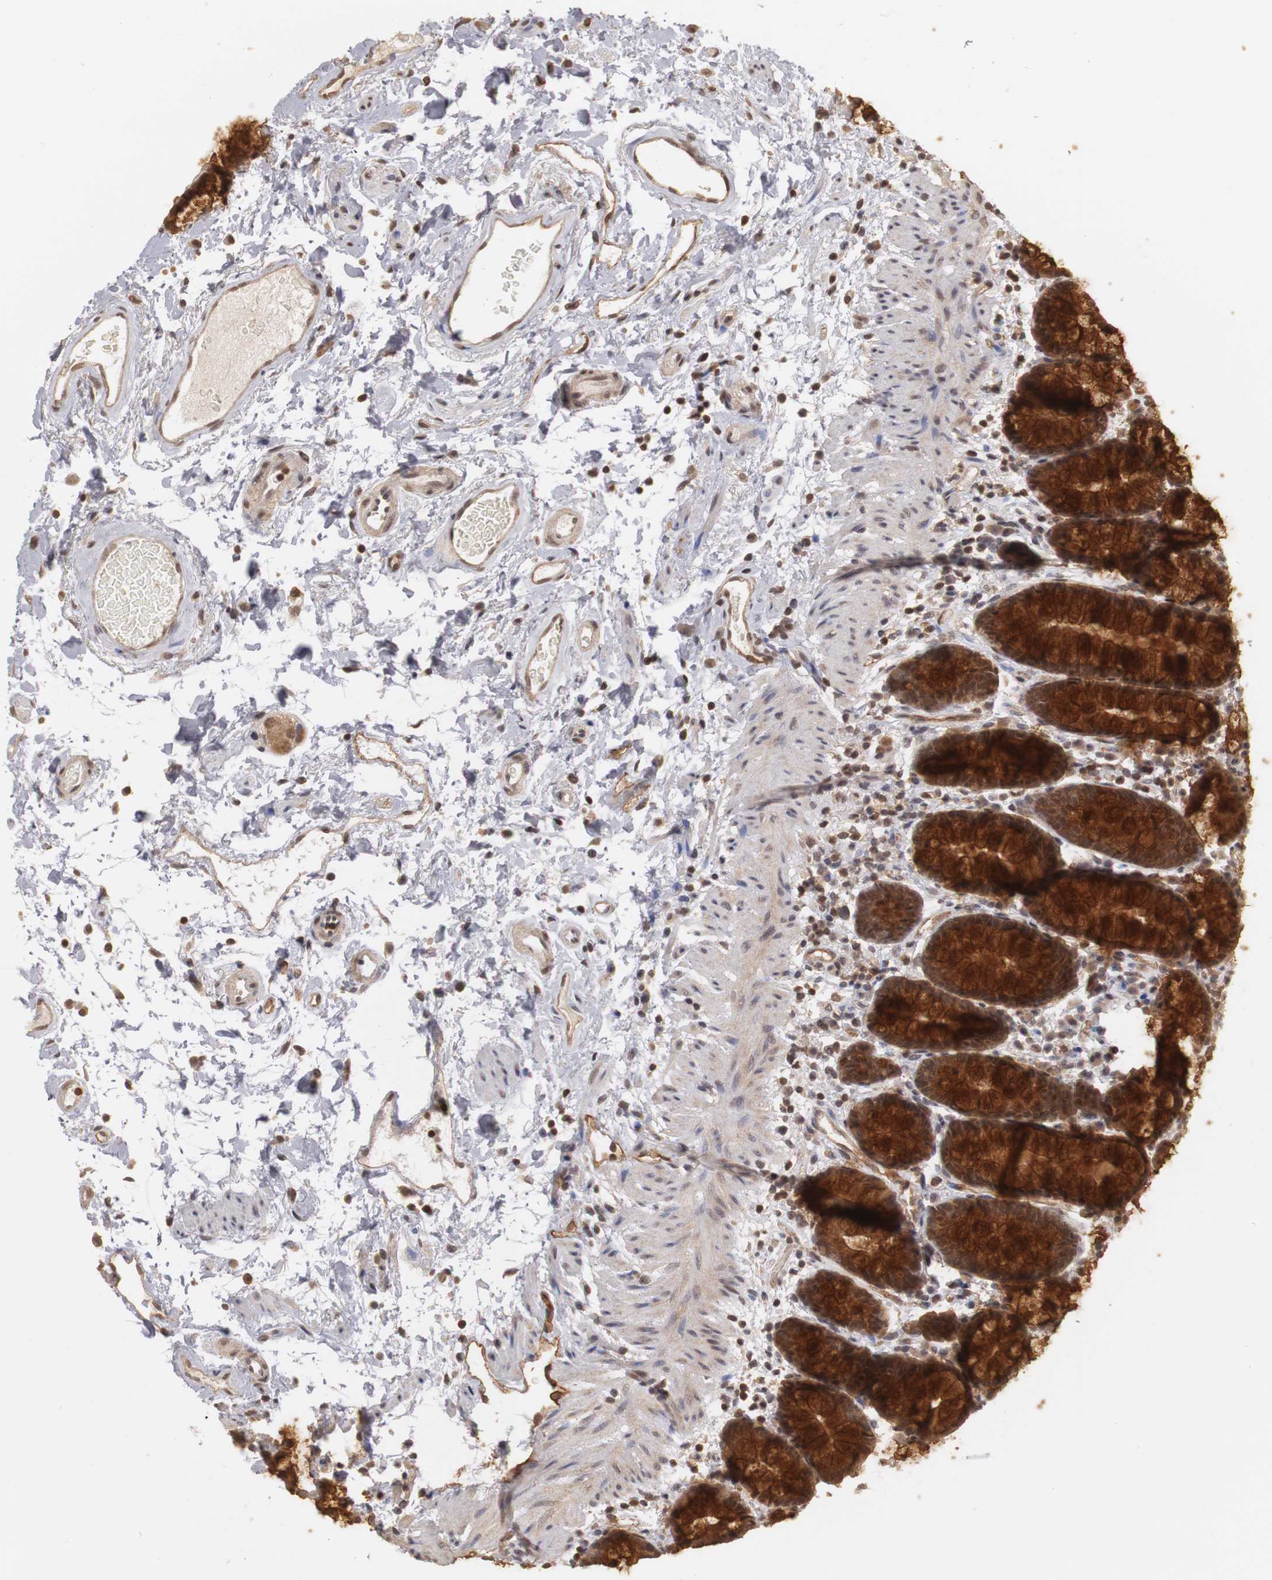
{"staining": {"intensity": "strong", "quantity": ">75%", "location": "cytoplasmic/membranous,nuclear"}, "tissue": "rectum", "cell_type": "Glandular cells", "image_type": "normal", "snomed": [{"axis": "morphology", "description": "Normal tissue, NOS"}, {"axis": "topography", "description": "Rectum"}], "caption": "The image exhibits immunohistochemical staining of unremarkable rectum. There is strong cytoplasmic/membranous,nuclear positivity is present in approximately >75% of glandular cells. The staining was performed using DAB to visualize the protein expression in brown, while the nuclei were stained in blue with hematoxylin (Magnification: 20x).", "gene": "PLEKHA1", "patient": {"sex": "male", "age": 92}}